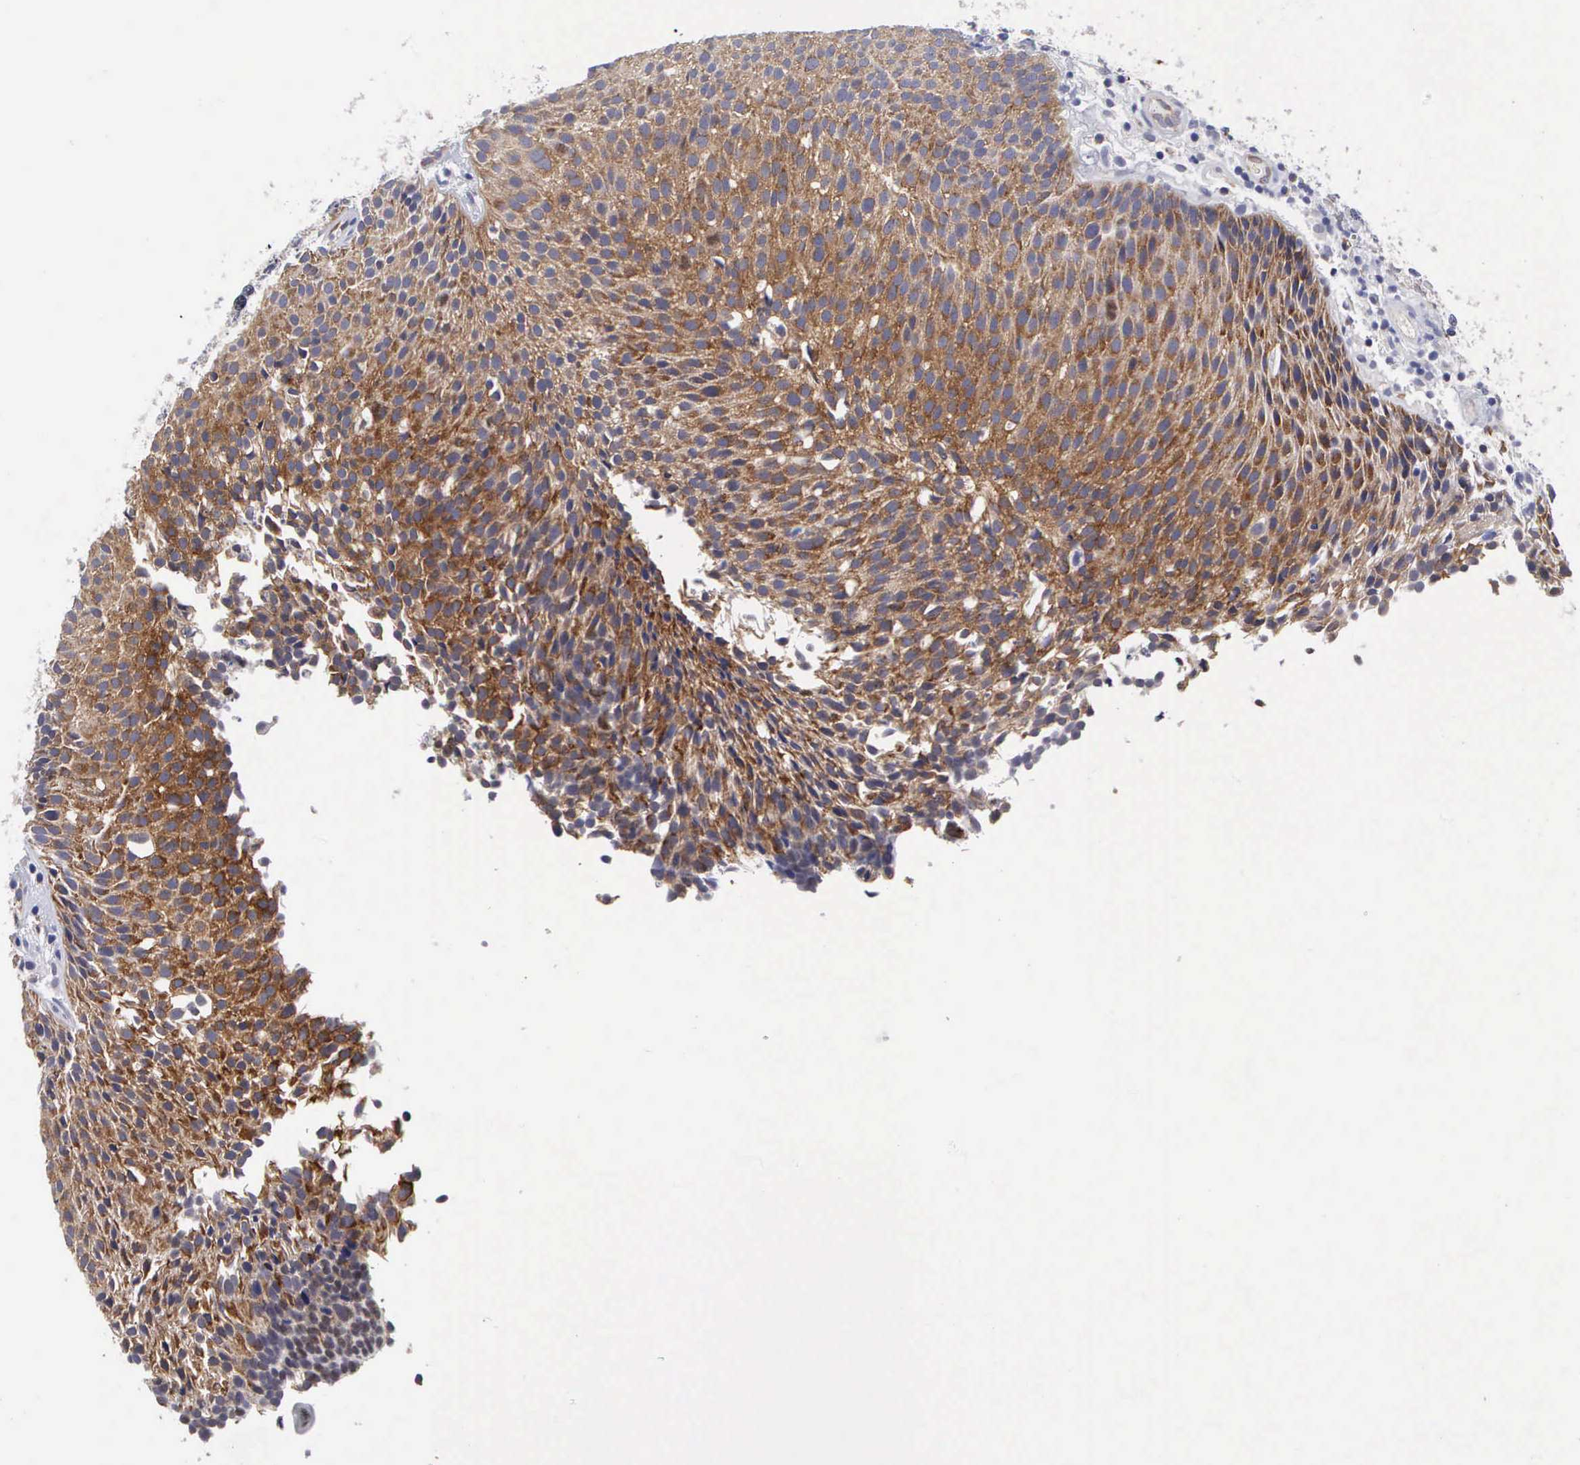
{"staining": {"intensity": "moderate", "quantity": "25%-75%", "location": "cytoplasmic/membranous"}, "tissue": "urothelial cancer", "cell_type": "Tumor cells", "image_type": "cancer", "snomed": [{"axis": "morphology", "description": "Urothelial carcinoma, Low grade"}, {"axis": "topography", "description": "Urinary bladder"}], "caption": "The immunohistochemical stain labels moderate cytoplasmic/membranous expression in tumor cells of urothelial carcinoma (low-grade) tissue.", "gene": "MAST4", "patient": {"sex": "male", "age": 85}}